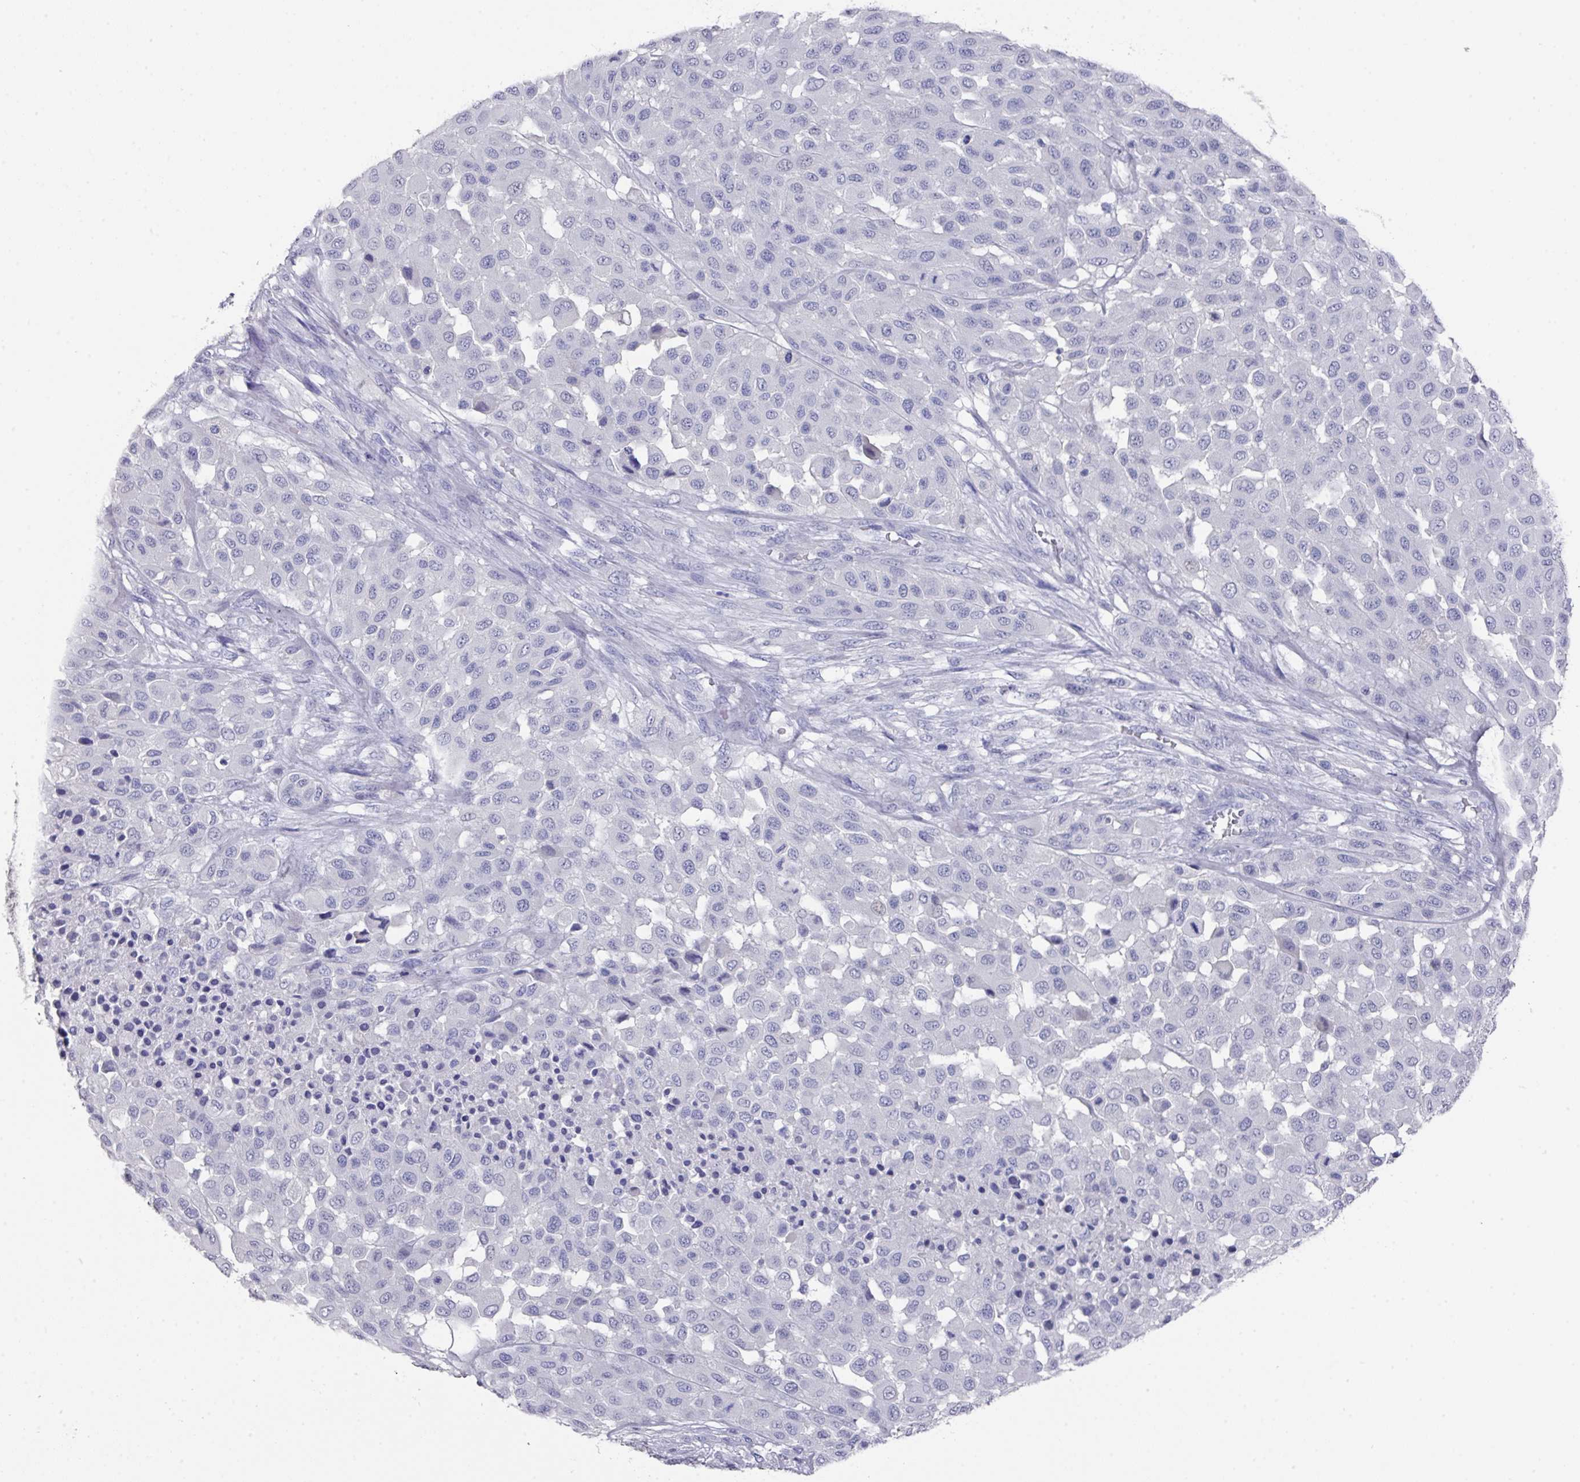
{"staining": {"intensity": "negative", "quantity": "none", "location": "none"}, "tissue": "melanoma", "cell_type": "Tumor cells", "image_type": "cancer", "snomed": [{"axis": "morphology", "description": "Malignant melanoma, Metastatic site"}, {"axis": "topography", "description": "Skin"}], "caption": "High power microscopy image of an immunohistochemistry (IHC) micrograph of melanoma, revealing no significant positivity in tumor cells. The staining was performed using DAB (3,3'-diaminobenzidine) to visualize the protein expression in brown, while the nuclei were stained in blue with hematoxylin (Magnification: 20x).", "gene": "DAZL", "patient": {"sex": "female", "age": 81}}